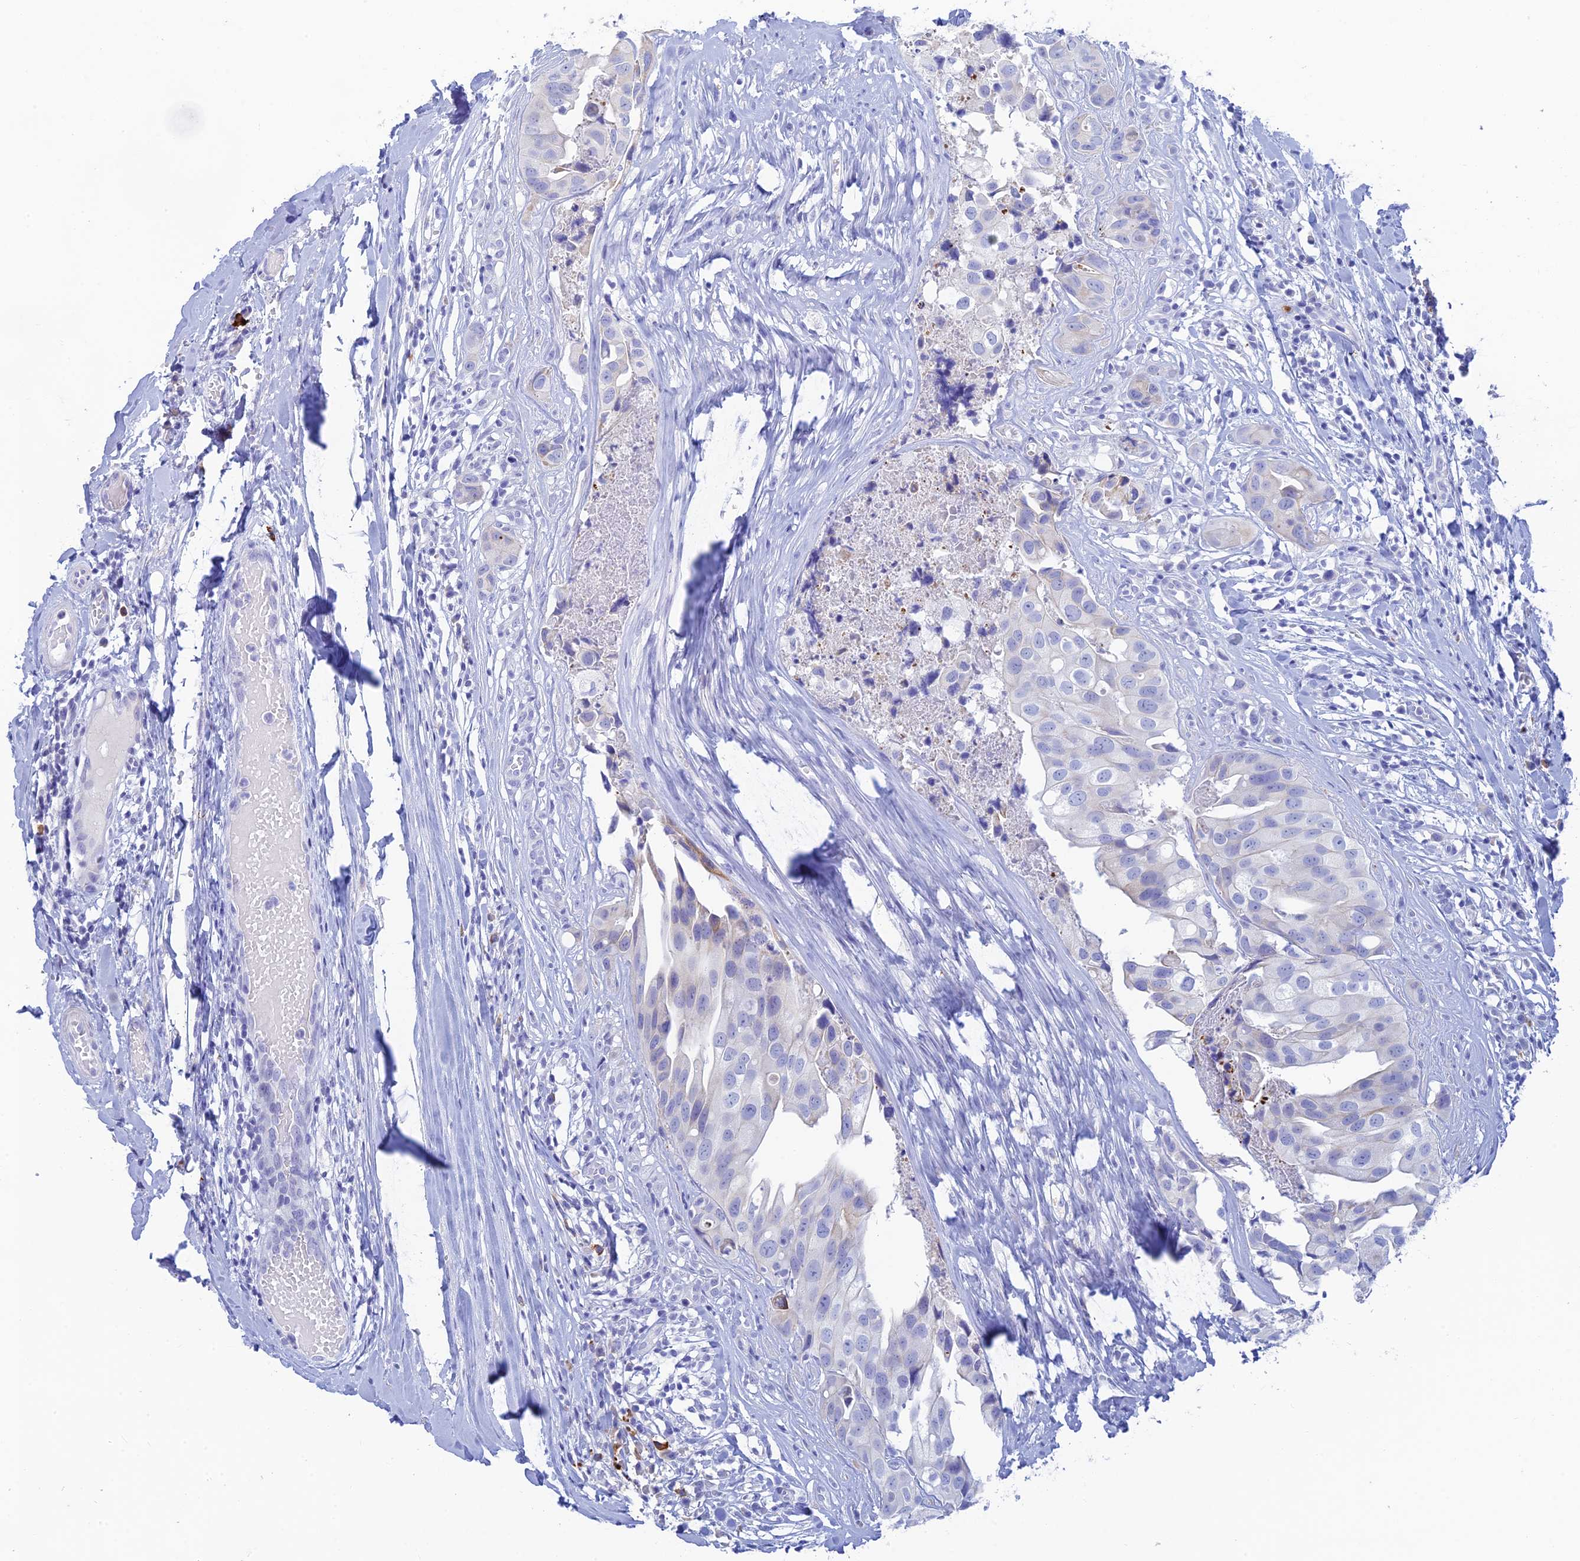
{"staining": {"intensity": "negative", "quantity": "none", "location": "none"}, "tissue": "head and neck cancer", "cell_type": "Tumor cells", "image_type": "cancer", "snomed": [{"axis": "morphology", "description": "Adenocarcinoma, NOS"}, {"axis": "morphology", "description": "Adenocarcinoma, metastatic, NOS"}, {"axis": "topography", "description": "Head-Neck"}], "caption": "IHC micrograph of neoplastic tissue: head and neck cancer stained with DAB shows no significant protein staining in tumor cells.", "gene": "CEP152", "patient": {"sex": "male", "age": 75}}